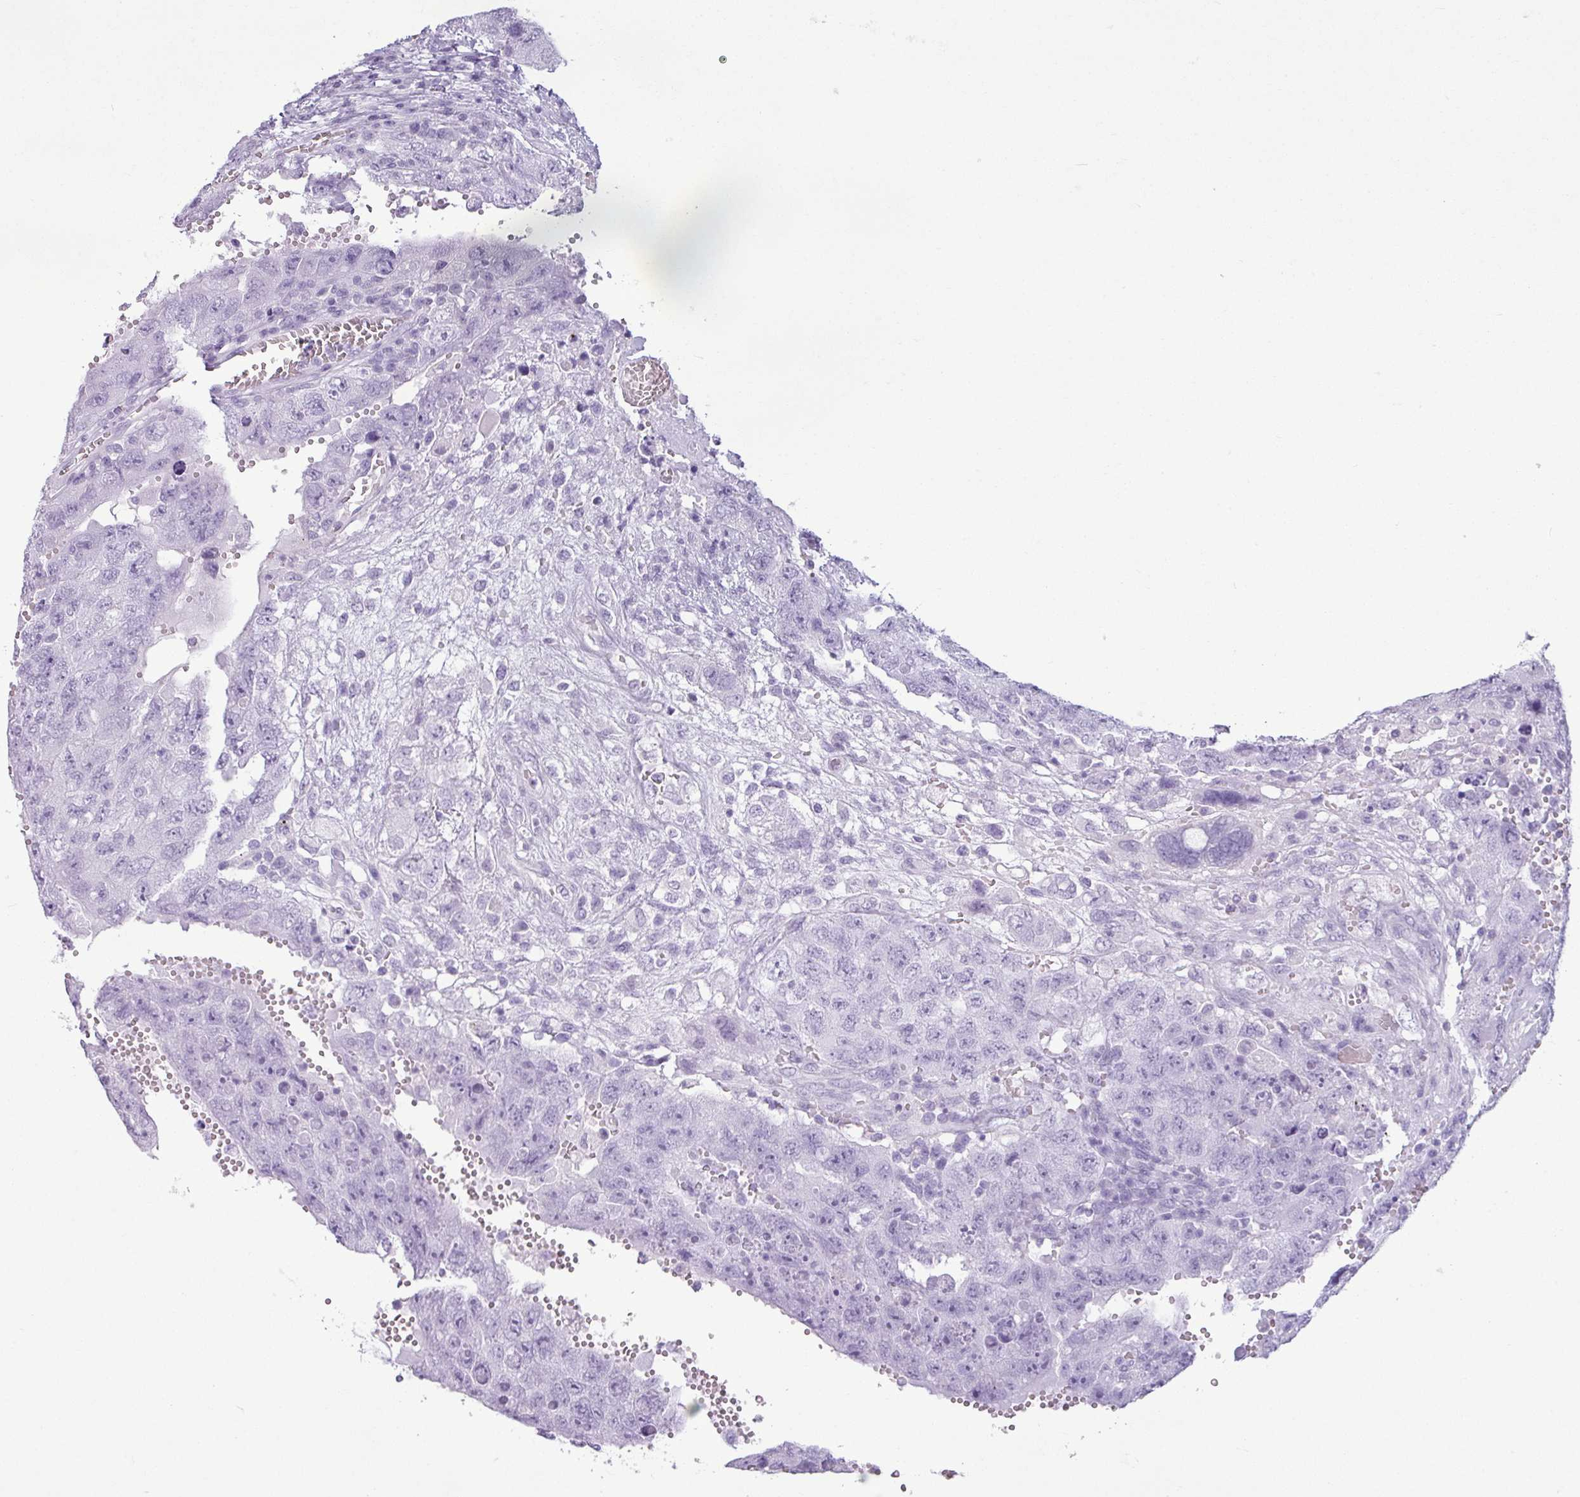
{"staining": {"intensity": "negative", "quantity": "none", "location": "none"}, "tissue": "testis cancer", "cell_type": "Tumor cells", "image_type": "cancer", "snomed": [{"axis": "morphology", "description": "Carcinoma, Embryonal, NOS"}, {"axis": "topography", "description": "Testis"}], "caption": "Tumor cells are negative for protein expression in human testis cancer (embryonal carcinoma). The staining is performed using DAB brown chromogen with nuclei counter-stained in using hematoxylin.", "gene": "AMY1B", "patient": {"sex": "male", "age": 26}}